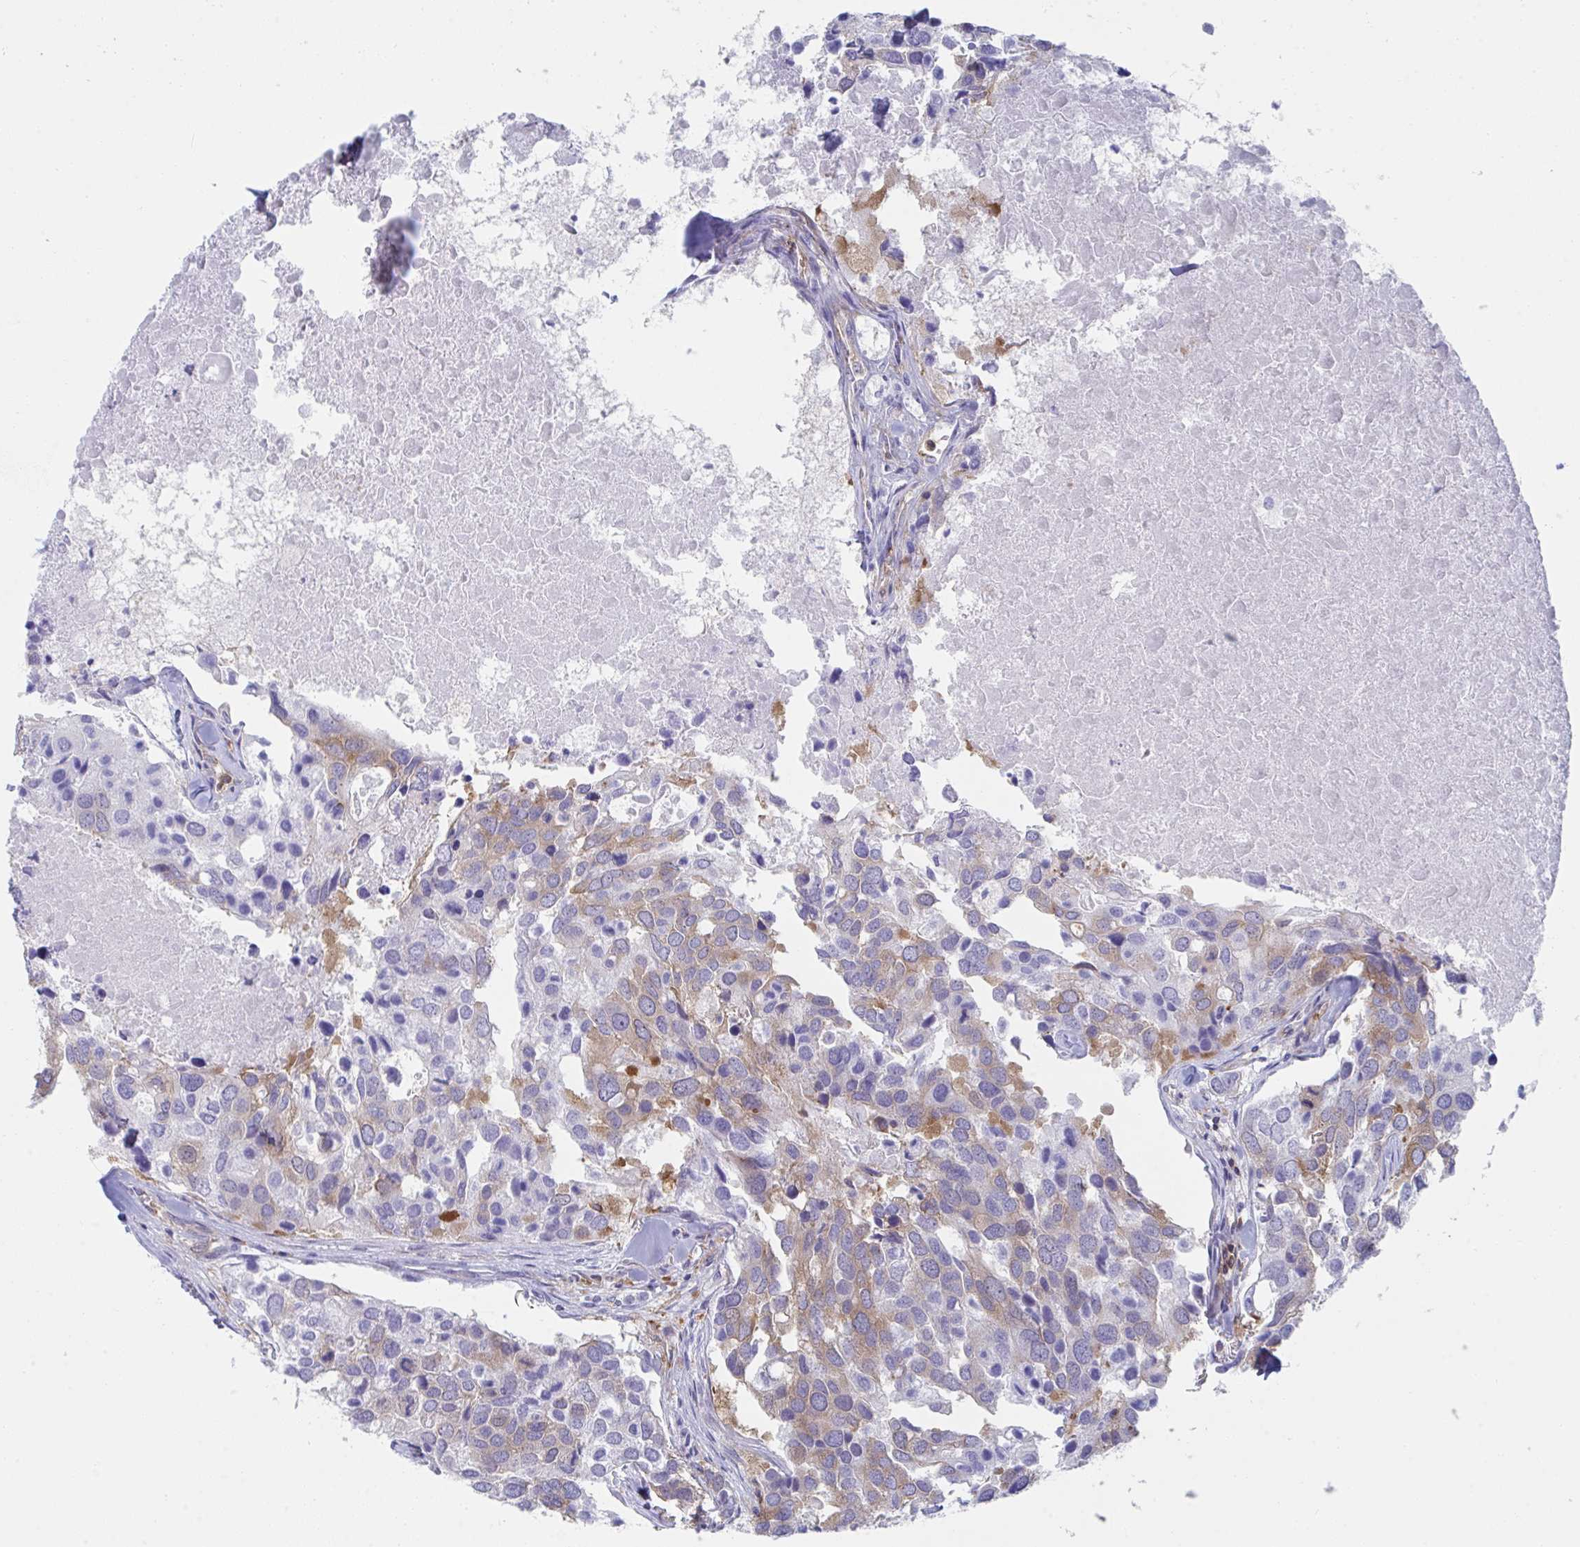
{"staining": {"intensity": "moderate", "quantity": "25%-75%", "location": "cytoplasmic/membranous"}, "tissue": "breast cancer", "cell_type": "Tumor cells", "image_type": "cancer", "snomed": [{"axis": "morphology", "description": "Duct carcinoma"}, {"axis": "topography", "description": "Breast"}], "caption": "Breast invasive ductal carcinoma stained with DAB (3,3'-diaminobenzidine) immunohistochemistry (IHC) reveals medium levels of moderate cytoplasmic/membranous expression in about 25%-75% of tumor cells.", "gene": "WNK1", "patient": {"sex": "female", "age": 83}}